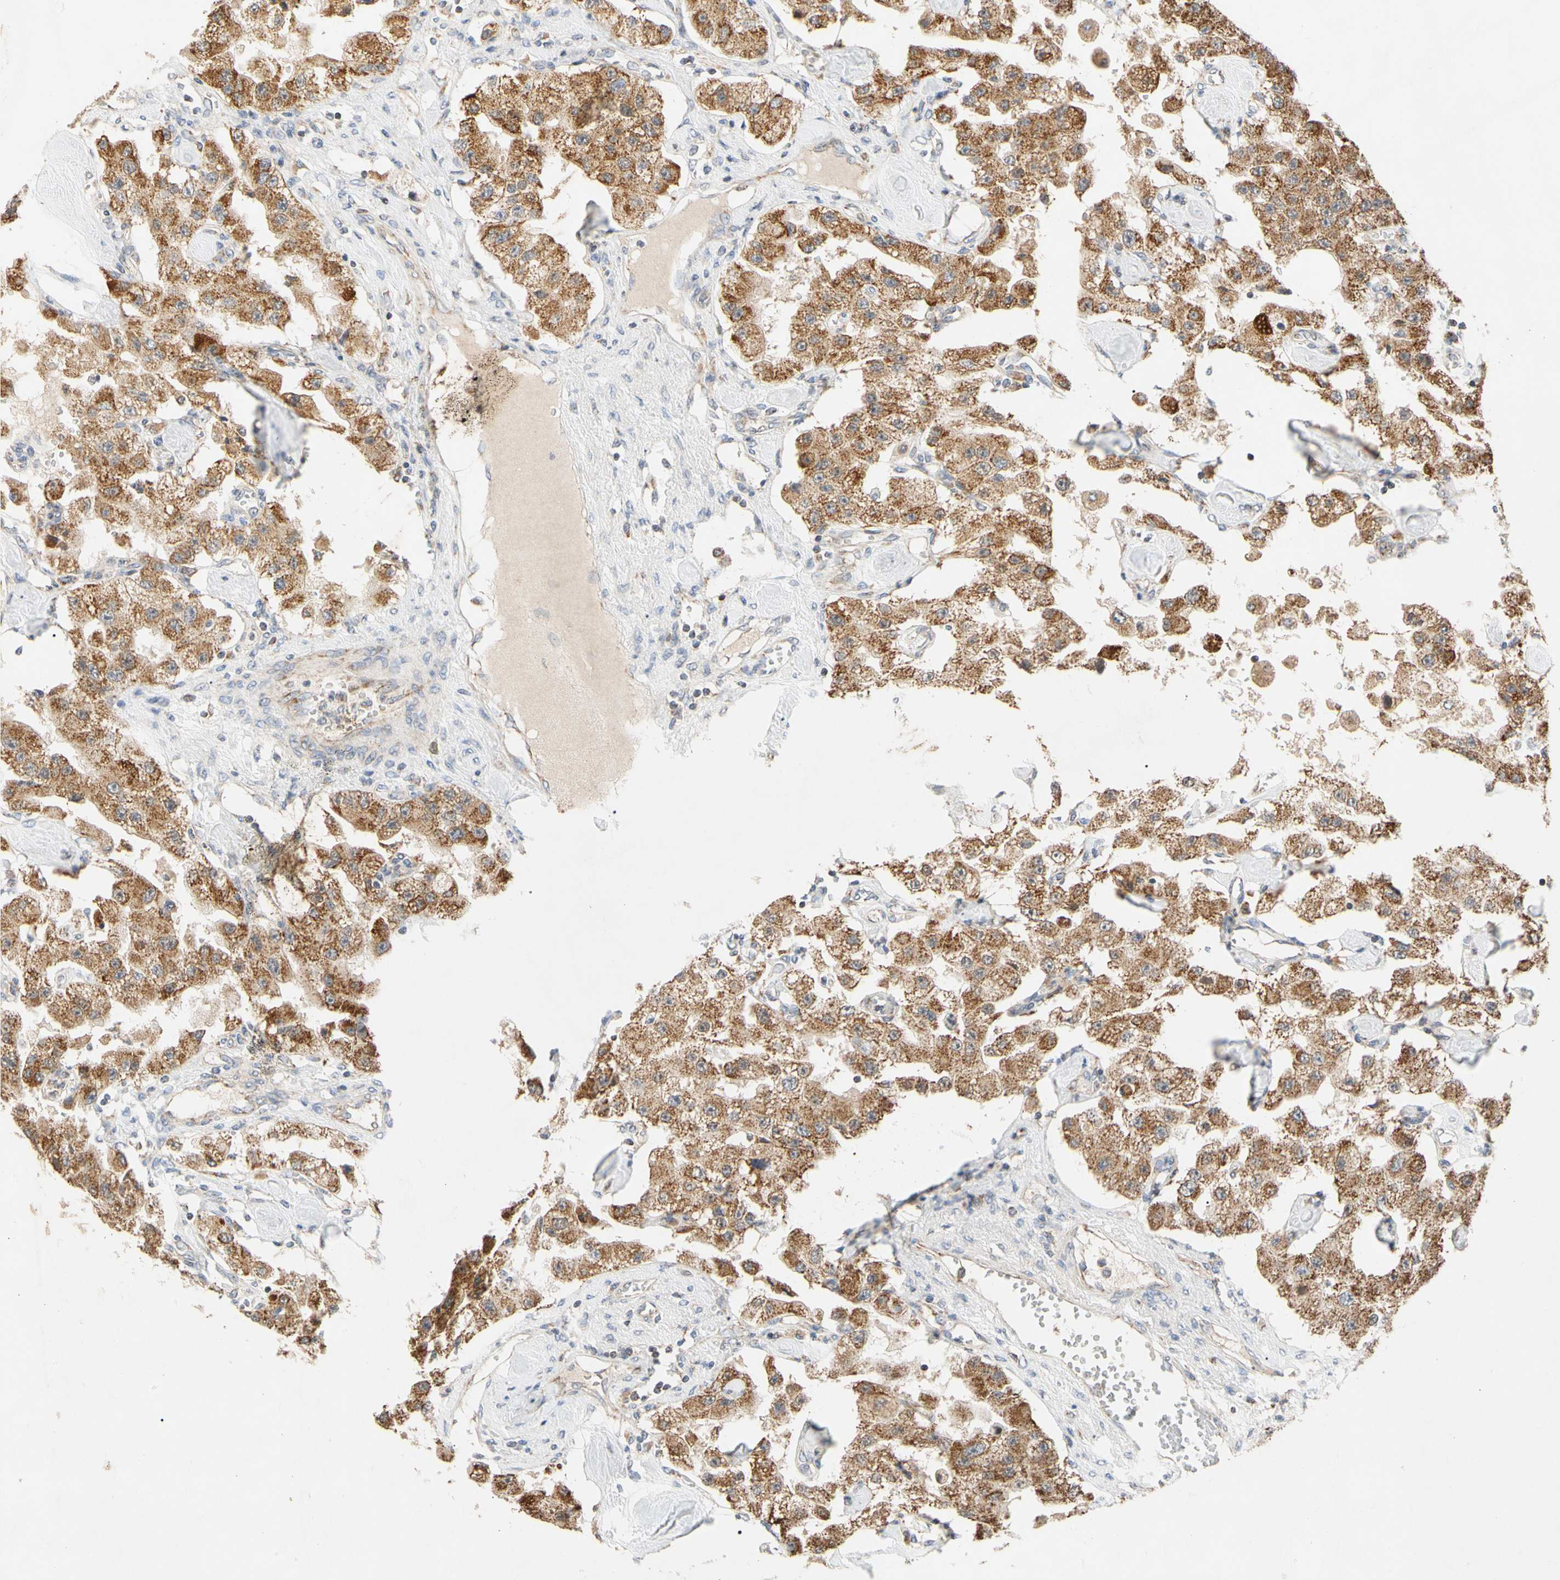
{"staining": {"intensity": "moderate", "quantity": ">75%", "location": "cytoplasmic/membranous"}, "tissue": "carcinoid", "cell_type": "Tumor cells", "image_type": "cancer", "snomed": [{"axis": "morphology", "description": "Carcinoid, malignant, NOS"}, {"axis": "topography", "description": "Pancreas"}], "caption": "Carcinoid stained with a brown dye reveals moderate cytoplasmic/membranous positive staining in approximately >75% of tumor cells.", "gene": "GPD2", "patient": {"sex": "male", "age": 41}}